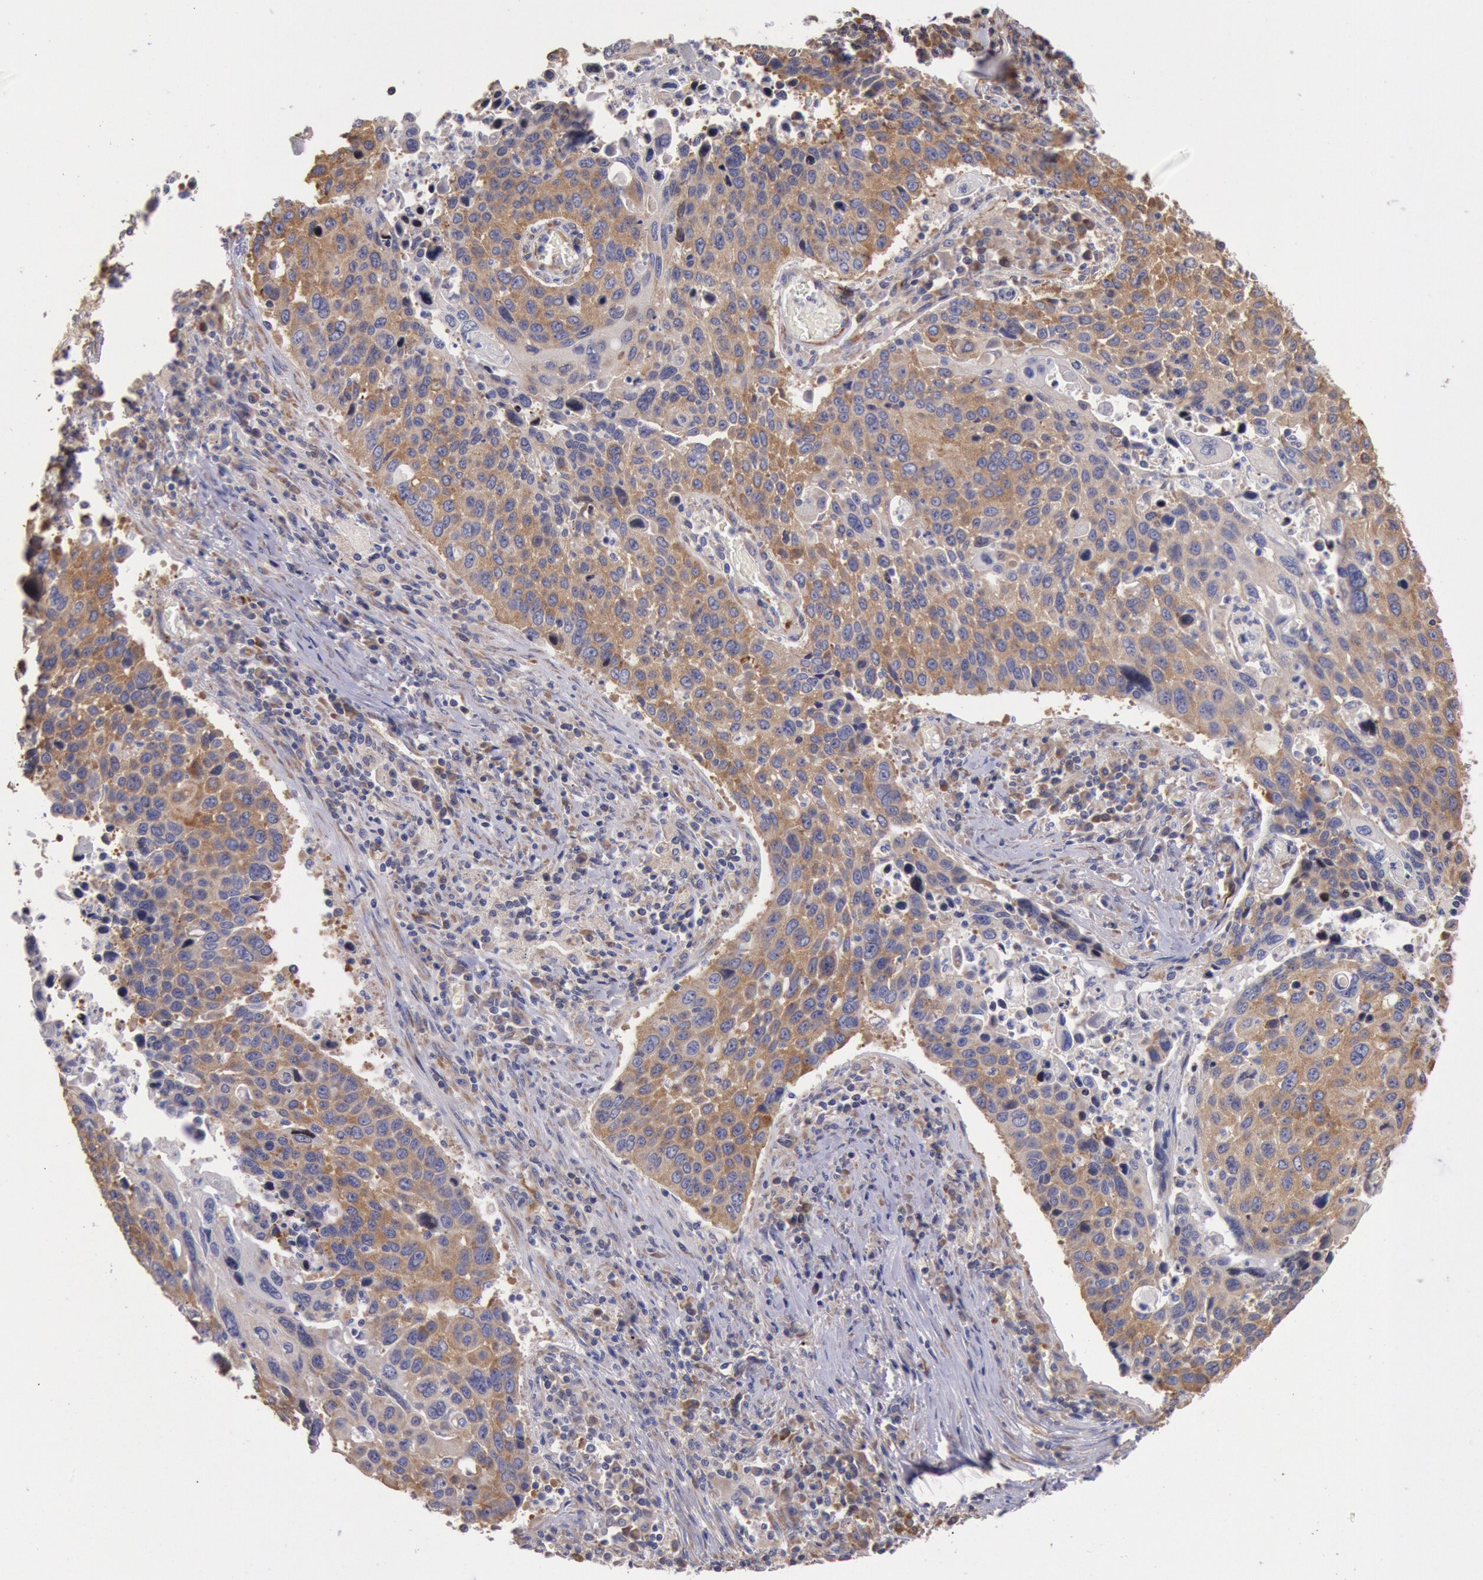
{"staining": {"intensity": "moderate", "quantity": ">75%", "location": "cytoplasmic/membranous"}, "tissue": "lung cancer", "cell_type": "Tumor cells", "image_type": "cancer", "snomed": [{"axis": "morphology", "description": "Squamous cell carcinoma, NOS"}, {"axis": "topography", "description": "Lung"}], "caption": "The micrograph demonstrates immunohistochemical staining of lung cancer (squamous cell carcinoma). There is moderate cytoplasmic/membranous positivity is appreciated in about >75% of tumor cells. The staining was performed using DAB to visualize the protein expression in brown, while the nuclei were stained in blue with hematoxylin (Magnification: 20x).", "gene": "DRG1", "patient": {"sex": "male", "age": 68}}